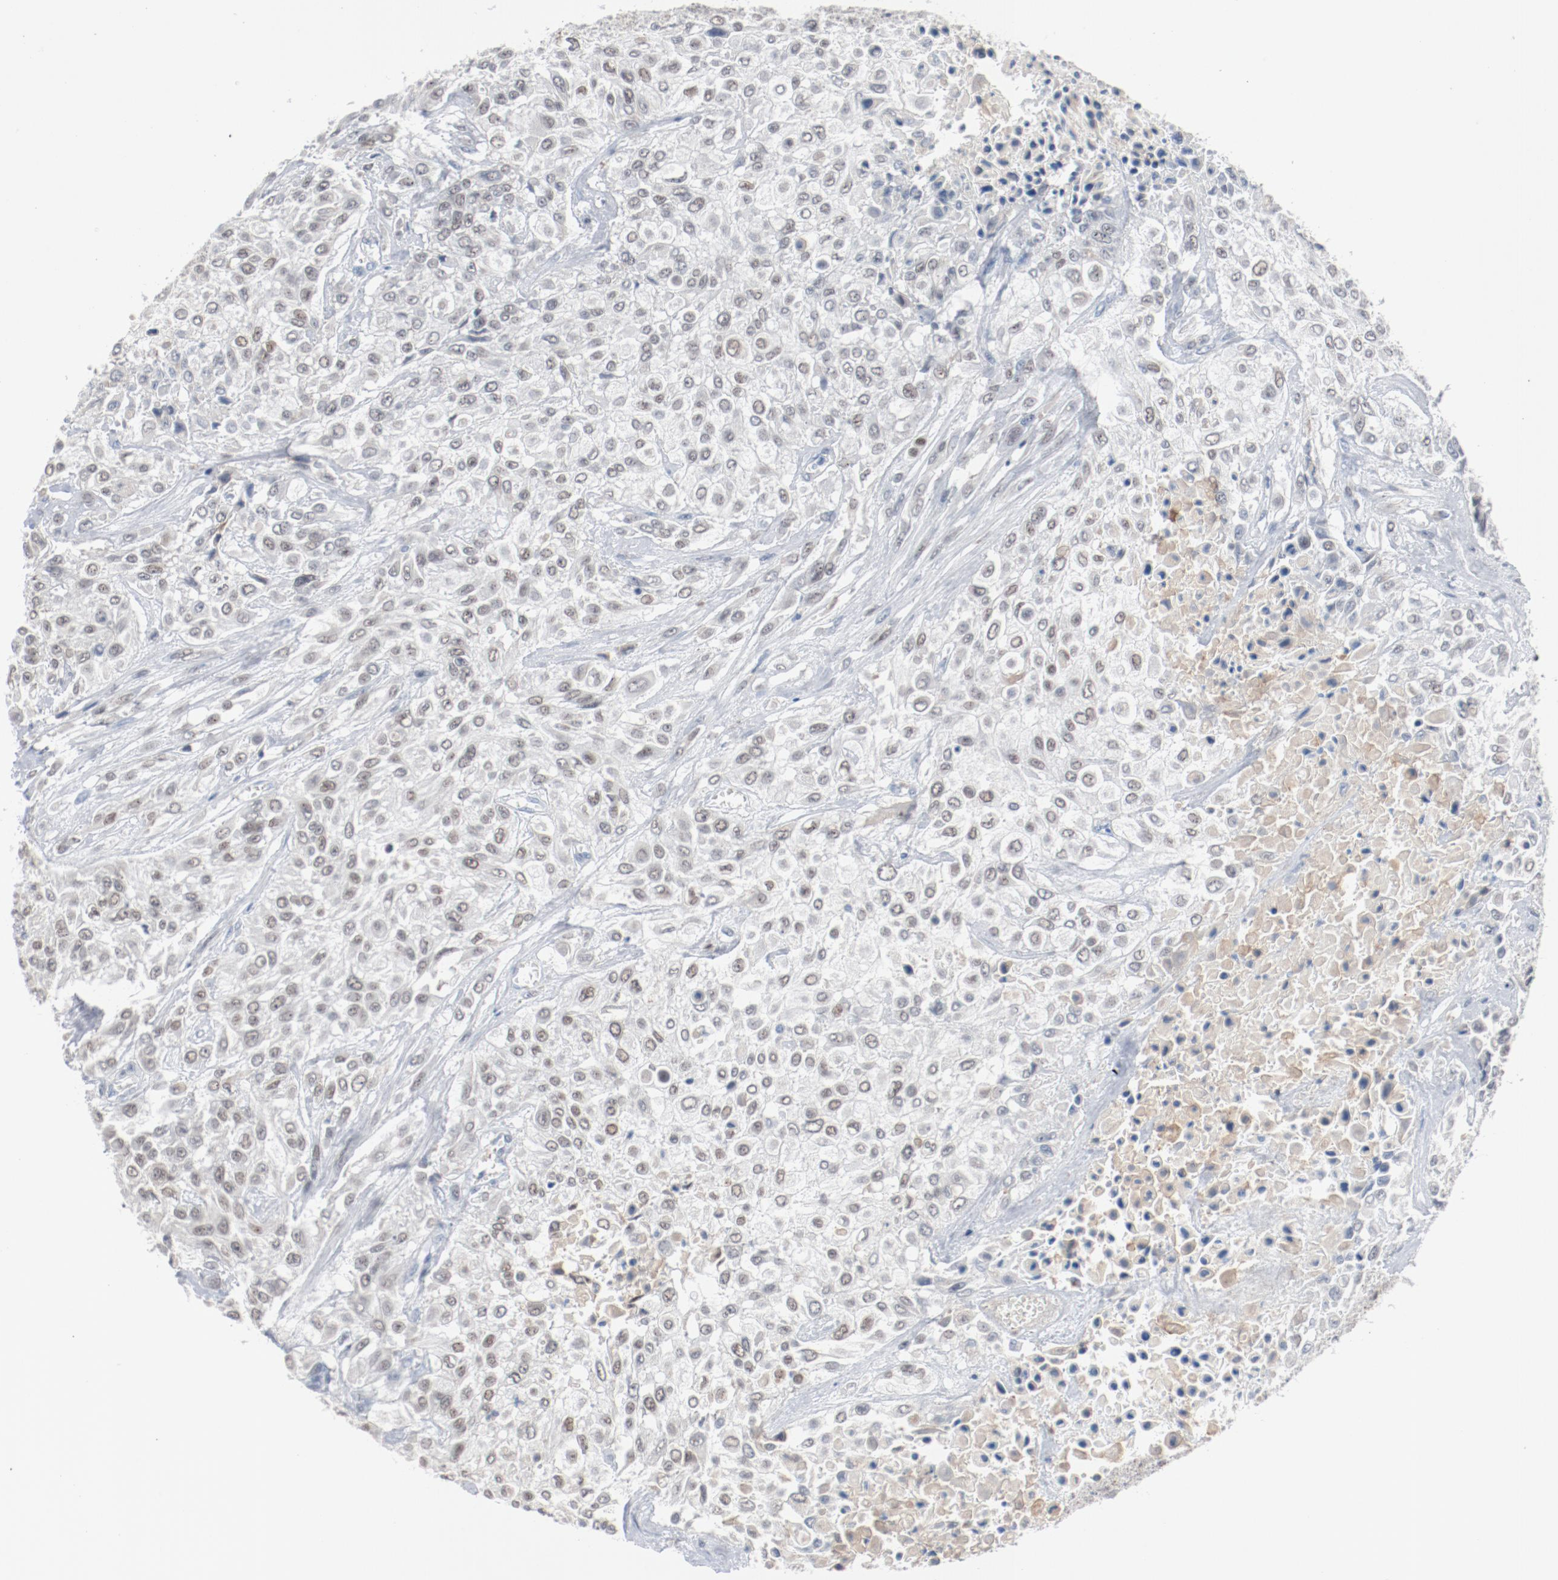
{"staining": {"intensity": "weak", "quantity": "25%-75%", "location": "nuclear"}, "tissue": "urothelial cancer", "cell_type": "Tumor cells", "image_type": "cancer", "snomed": [{"axis": "morphology", "description": "Urothelial carcinoma, High grade"}, {"axis": "topography", "description": "Urinary bladder"}], "caption": "Immunohistochemistry histopathology image of human urothelial carcinoma (high-grade) stained for a protein (brown), which displays low levels of weak nuclear positivity in about 25%-75% of tumor cells.", "gene": "FOXP1", "patient": {"sex": "male", "age": 57}}